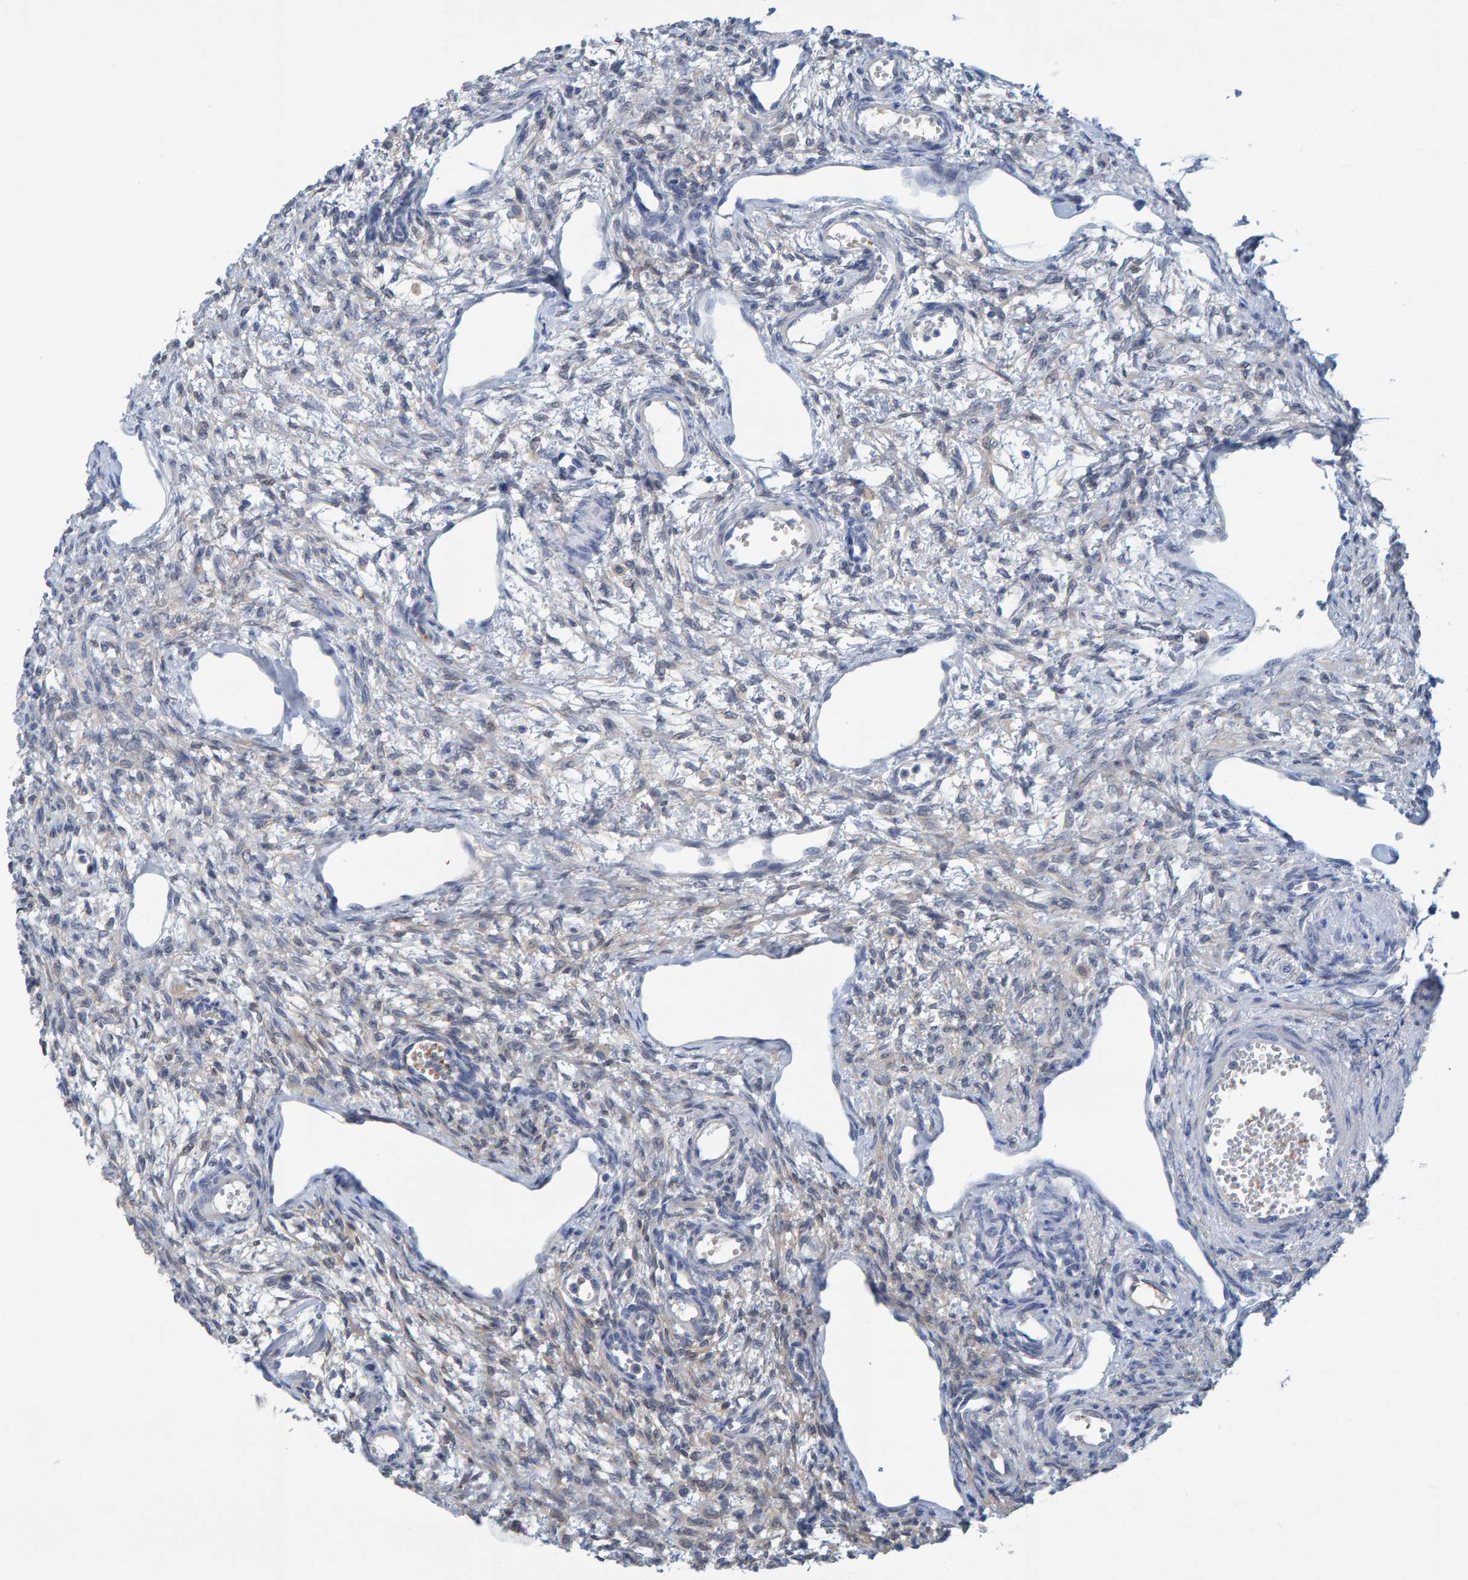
{"staining": {"intensity": "weak", "quantity": "<25%", "location": "cytoplasmic/membranous"}, "tissue": "ovary", "cell_type": "Ovarian stroma cells", "image_type": "normal", "snomed": [{"axis": "morphology", "description": "Normal tissue, NOS"}, {"axis": "topography", "description": "Ovary"}], "caption": "The immunohistochemistry (IHC) micrograph has no significant positivity in ovarian stroma cells of ovary.", "gene": "ALAD", "patient": {"sex": "female", "age": 33}}